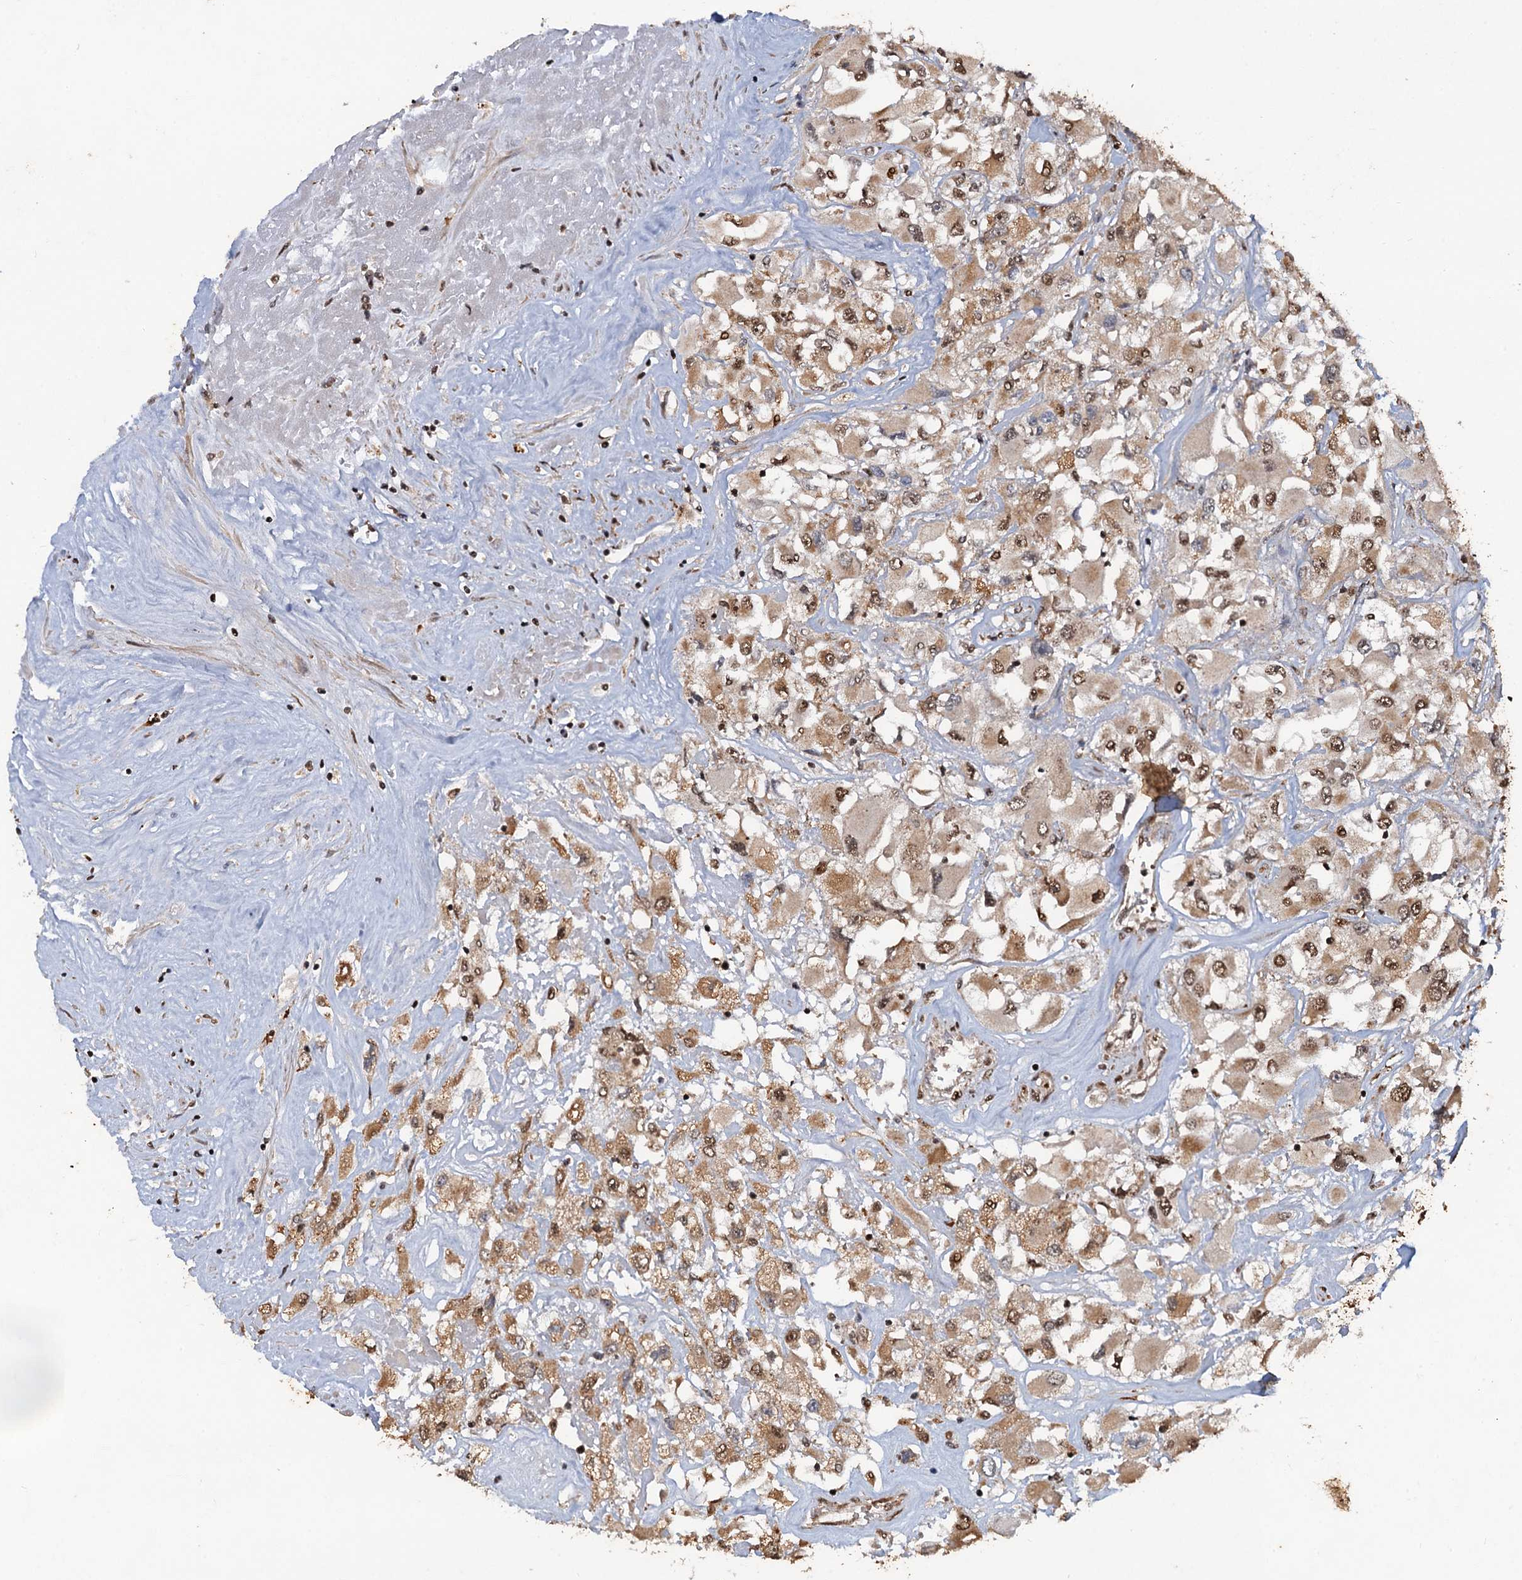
{"staining": {"intensity": "moderate", "quantity": ">75%", "location": "cytoplasmic/membranous,nuclear"}, "tissue": "renal cancer", "cell_type": "Tumor cells", "image_type": "cancer", "snomed": [{"axis": "morphology", "description": "Adenocarcinoma, NOS"}, {"axis": "topography", "description": "Kidney"}], "caption": "An IHC micrograph of tumor tissue is shown. Protein staining in brown shows moderate cytoplasmic/membranous and nuclear positivity in adenocarcinoma (renal) within tumor cells.", "gene": "REP15", "patient": {"sex": "female", "age": 52}}